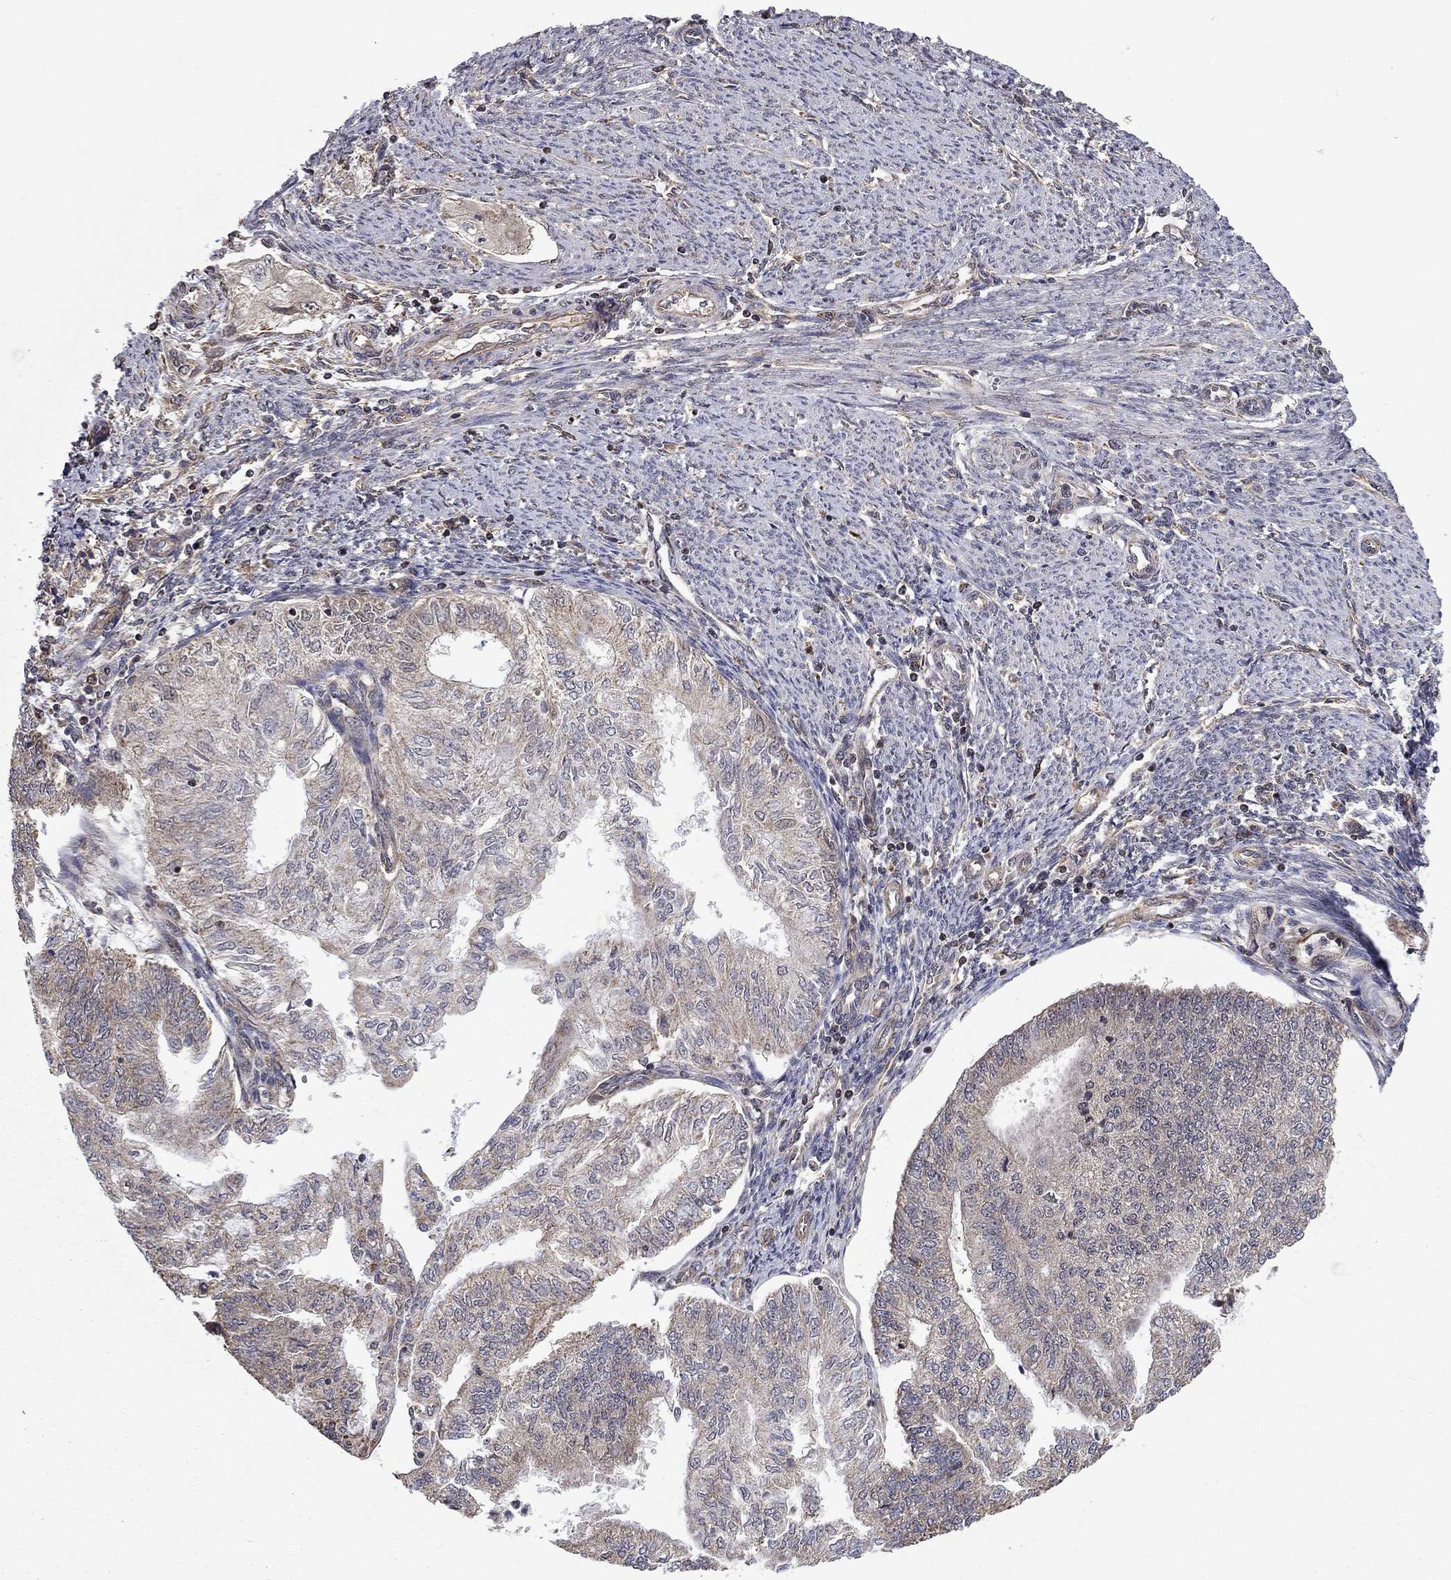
{"staining": {"intensity": "weak", "quantity": "<25%", "location": "cytoplasmic/membranous"}, "tissue": "endometrial cancer", "cell_type": "Tumor cells", "image_type": "cancer", "snomed": [{"axis": "morphology", "description": "Adenocarcinoma, NOS"}, {"axis": "topography", "description": "Endometrium"}], "caption": "The IHC photomicrograph has no significant expression in tumor cells of endometrial cancer tissue.", "gene": "TDP1", "patient": {"sex": "female", "age": 59}}